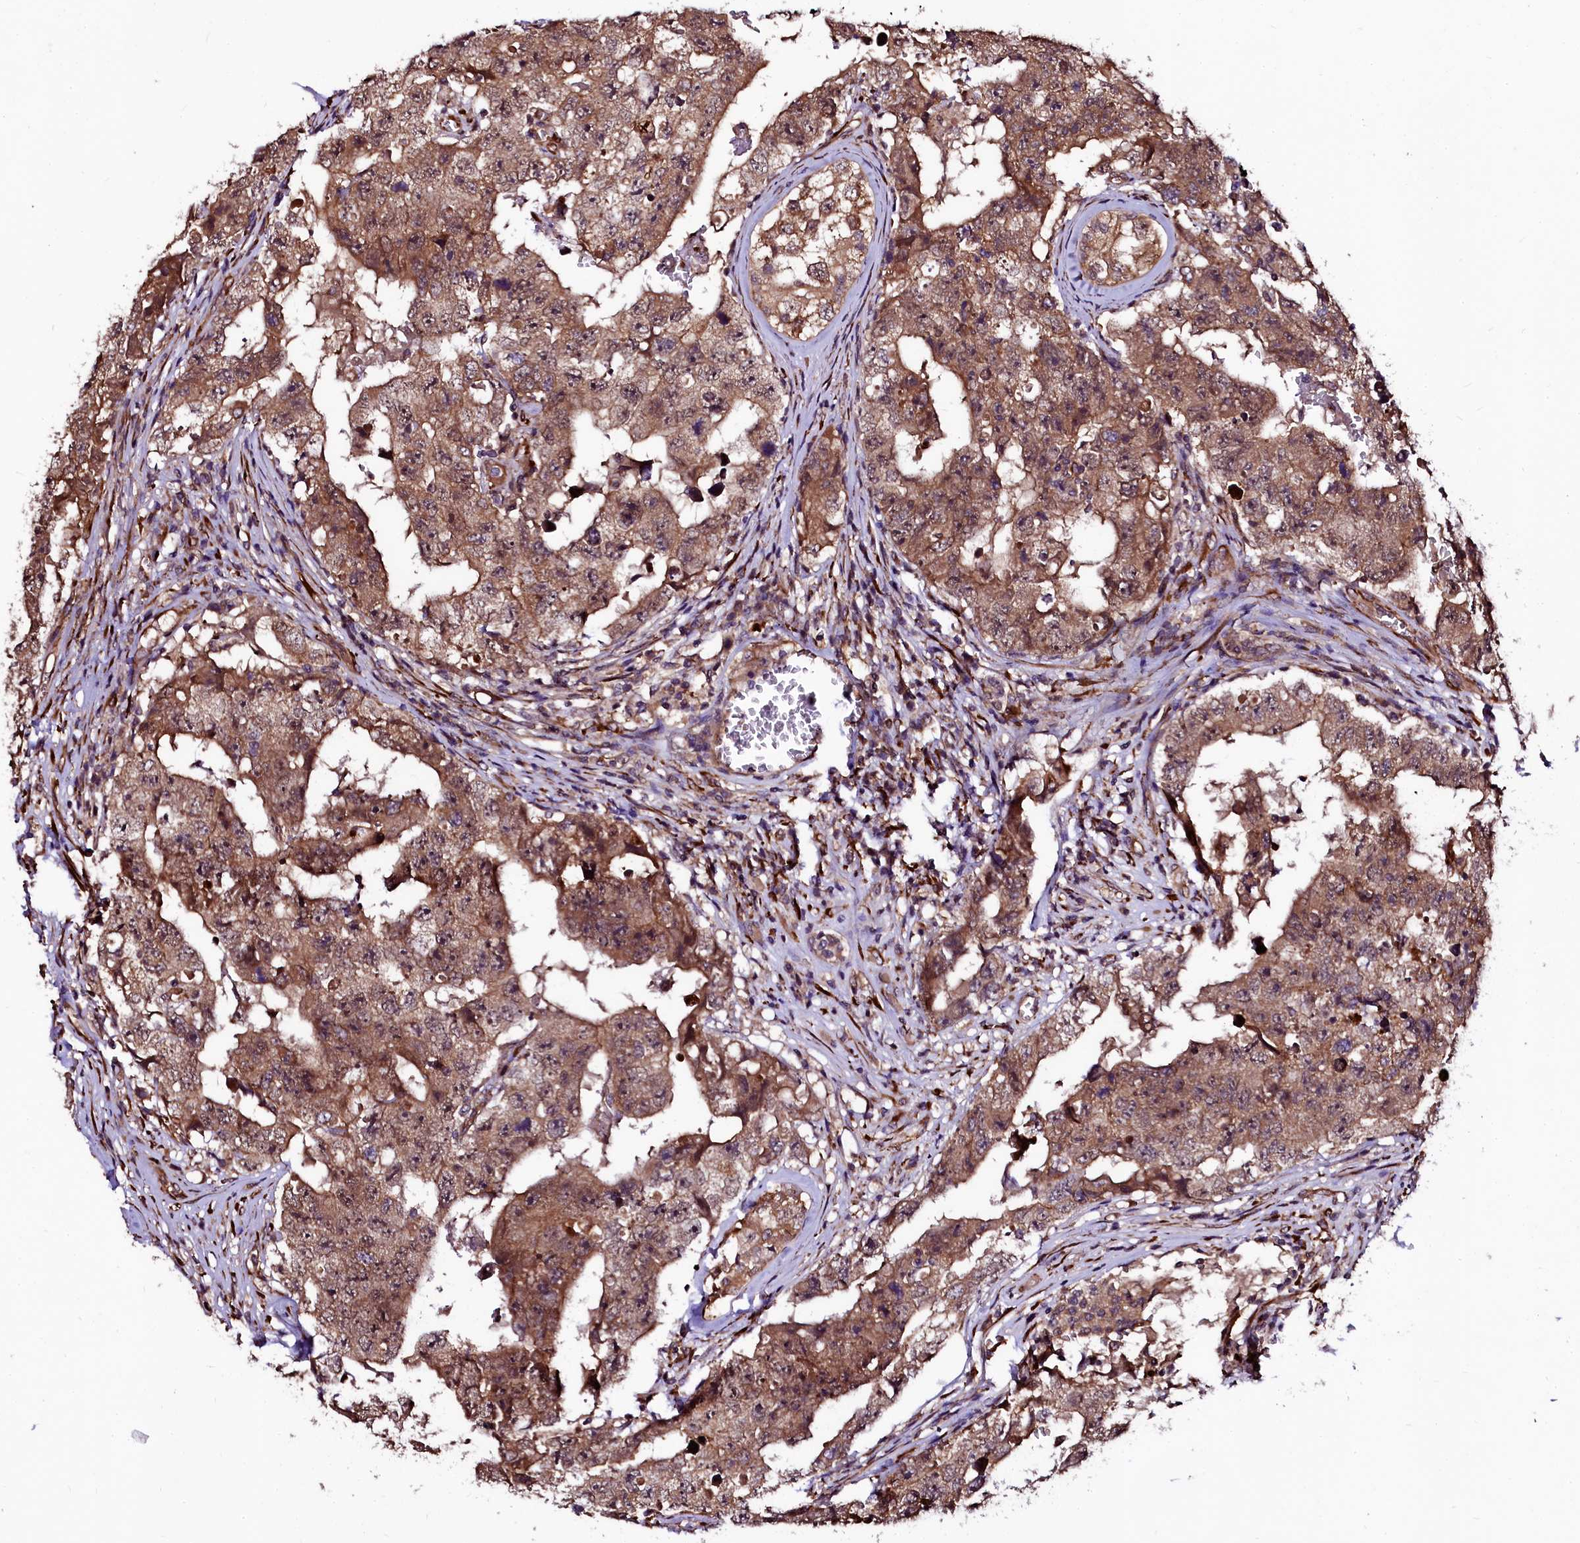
{"staining": {"intensity": "moderate", "quantity": ">75%", "location": "cytoplasmic/membranous"}, "tissue": "testis cancer", "cell_type": "Tumor cells", "image_type": "cancer", "snomed": [{"axis": "morphology", "description": "Carcinoma, Embryonal, NOS"}, {"axis": "topography", "description": "Testis"}], "caption": "High-power microscopy captured an IHC photomicrograph of embryonal carcinoma (testis), revealing moderate cytoplasmic/membranous staining in about >75% of tumor cells. (Stains: DAB (3,3'-diaminobenzidine) in brown, nuclei in blue, Microscopy: brightfield microscopy at high magnification).", "gene": "N4BP1", "patient": {"sex": "male", "age": 17}}